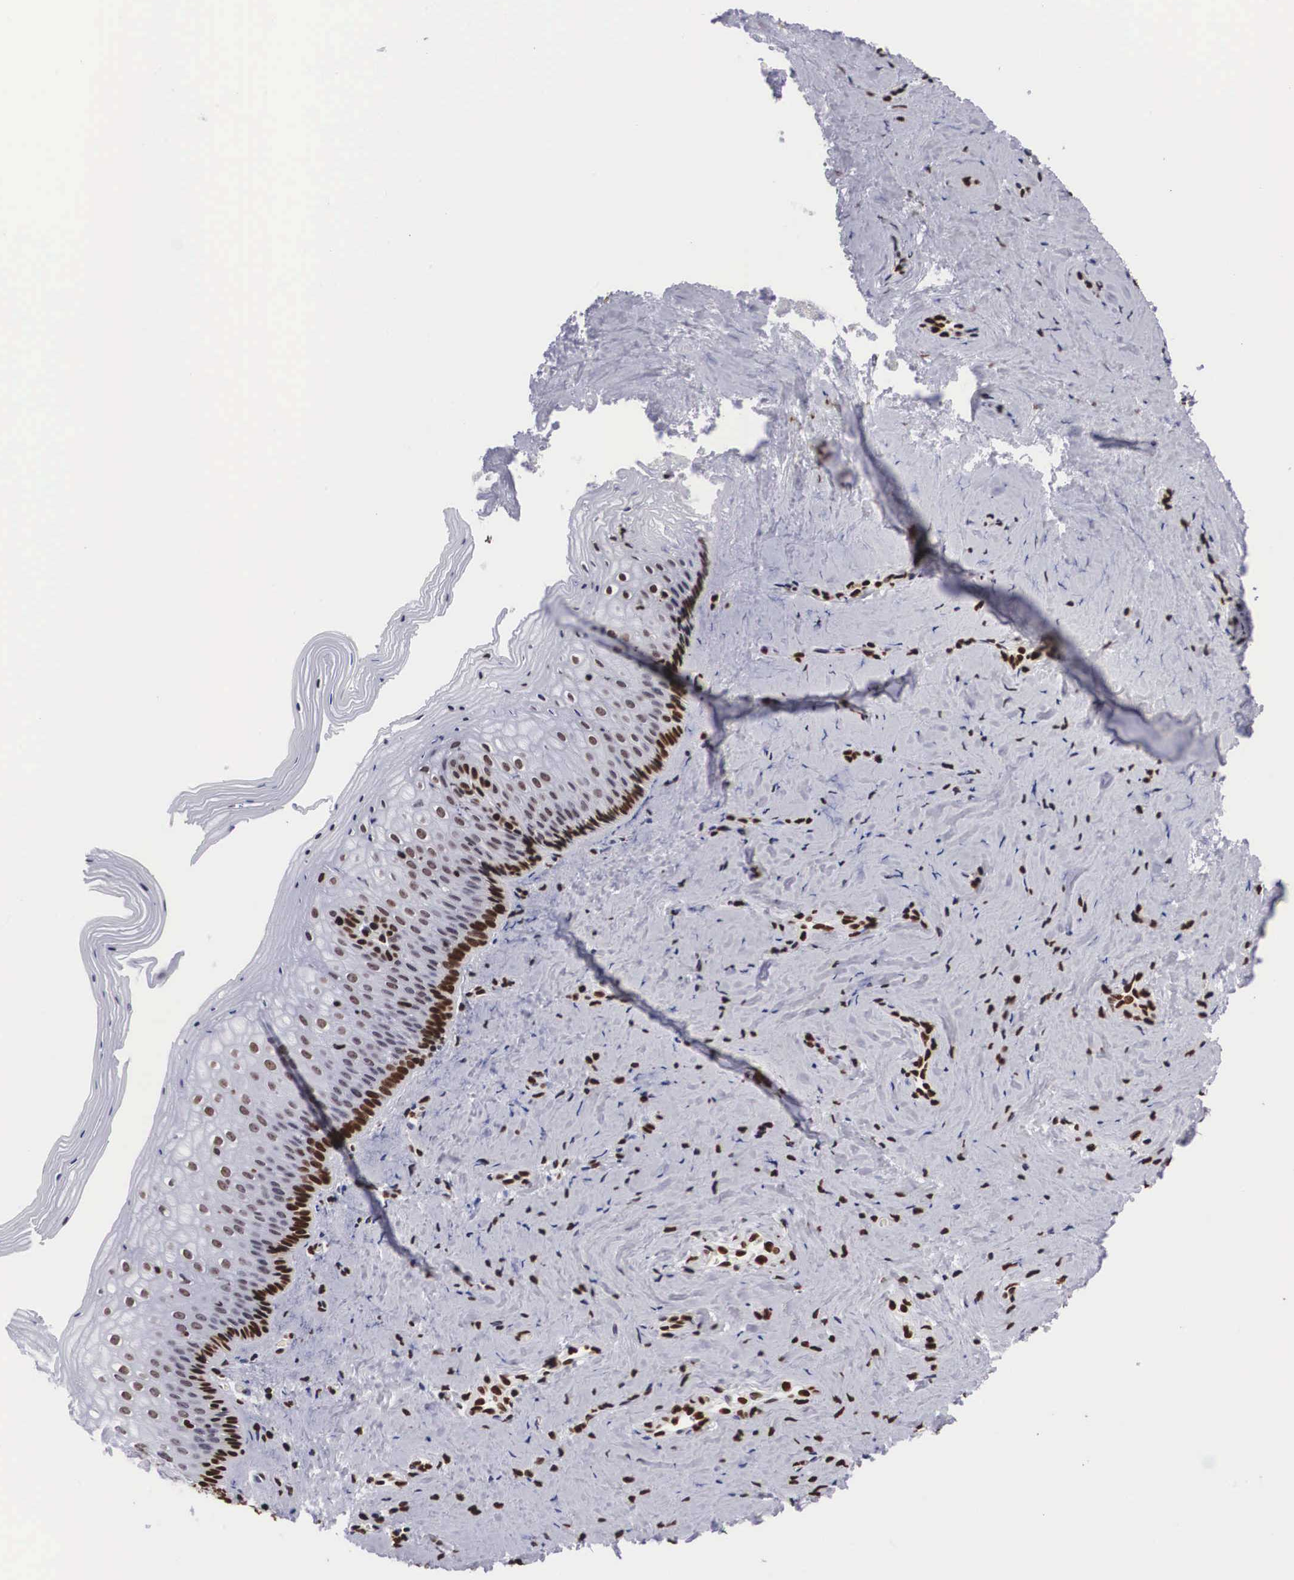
{"staining": {"intensity": "strong", "quantity": ">75%", "location": "nuclear"}, "tissue": "vagina", "cell_type": "Squamous epithelial cells", "image_type": "normal", "snomed": [{"axis": "morphology", "description": "Normal tissue, NOS"}, {"axis": "topography", "description": "Vagina"}], "caption": "Human vagina stained with a brown dye reveals strong nuclear positive staining in approximately >75% of squamous epithelial cells.", "gene": "MECP2", "patient": {"sex": "female", "age": 46}}